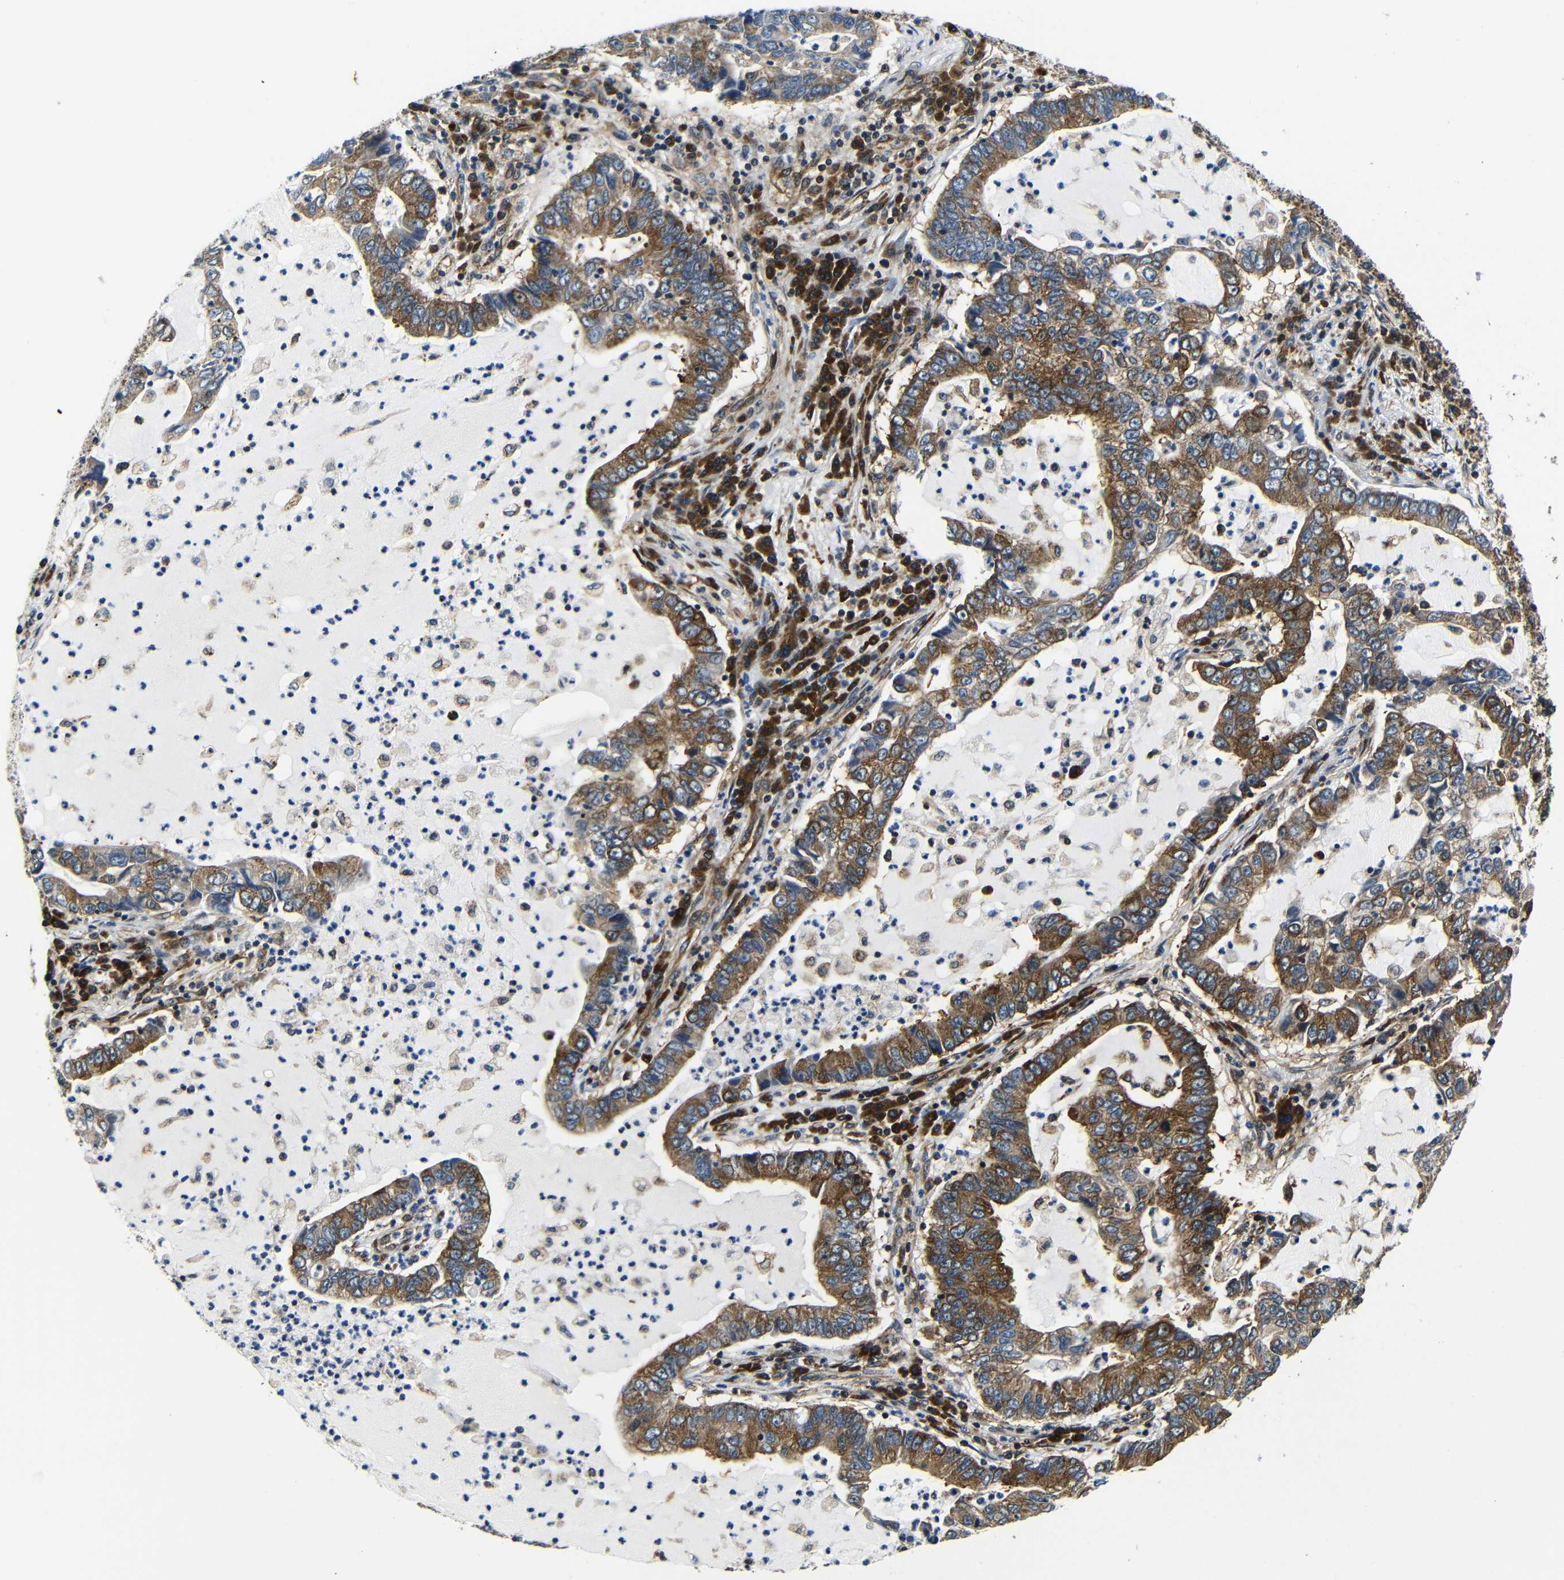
{"staining": {"intensity": "moderate", "quantity": ">75%", "location": "cytoplasmic/membranous"}, "tissue": "lung cancer", "cell_type": "Tumor cells", "image_type": "cancer", "snomed": [{"axis": "morphology", "description": "Adenocarcinoma, NOS"}, {"axis": "topography", "description": "Lung"}], "caption": "This is an image of immunohistochemistry (IHC) staining of lung cancer, which shows moderate positivity in the cytoplasmic/membranous of tumor cells.", "gene": "ABCE1", "patient": {"sex": "female", "age": 51}}